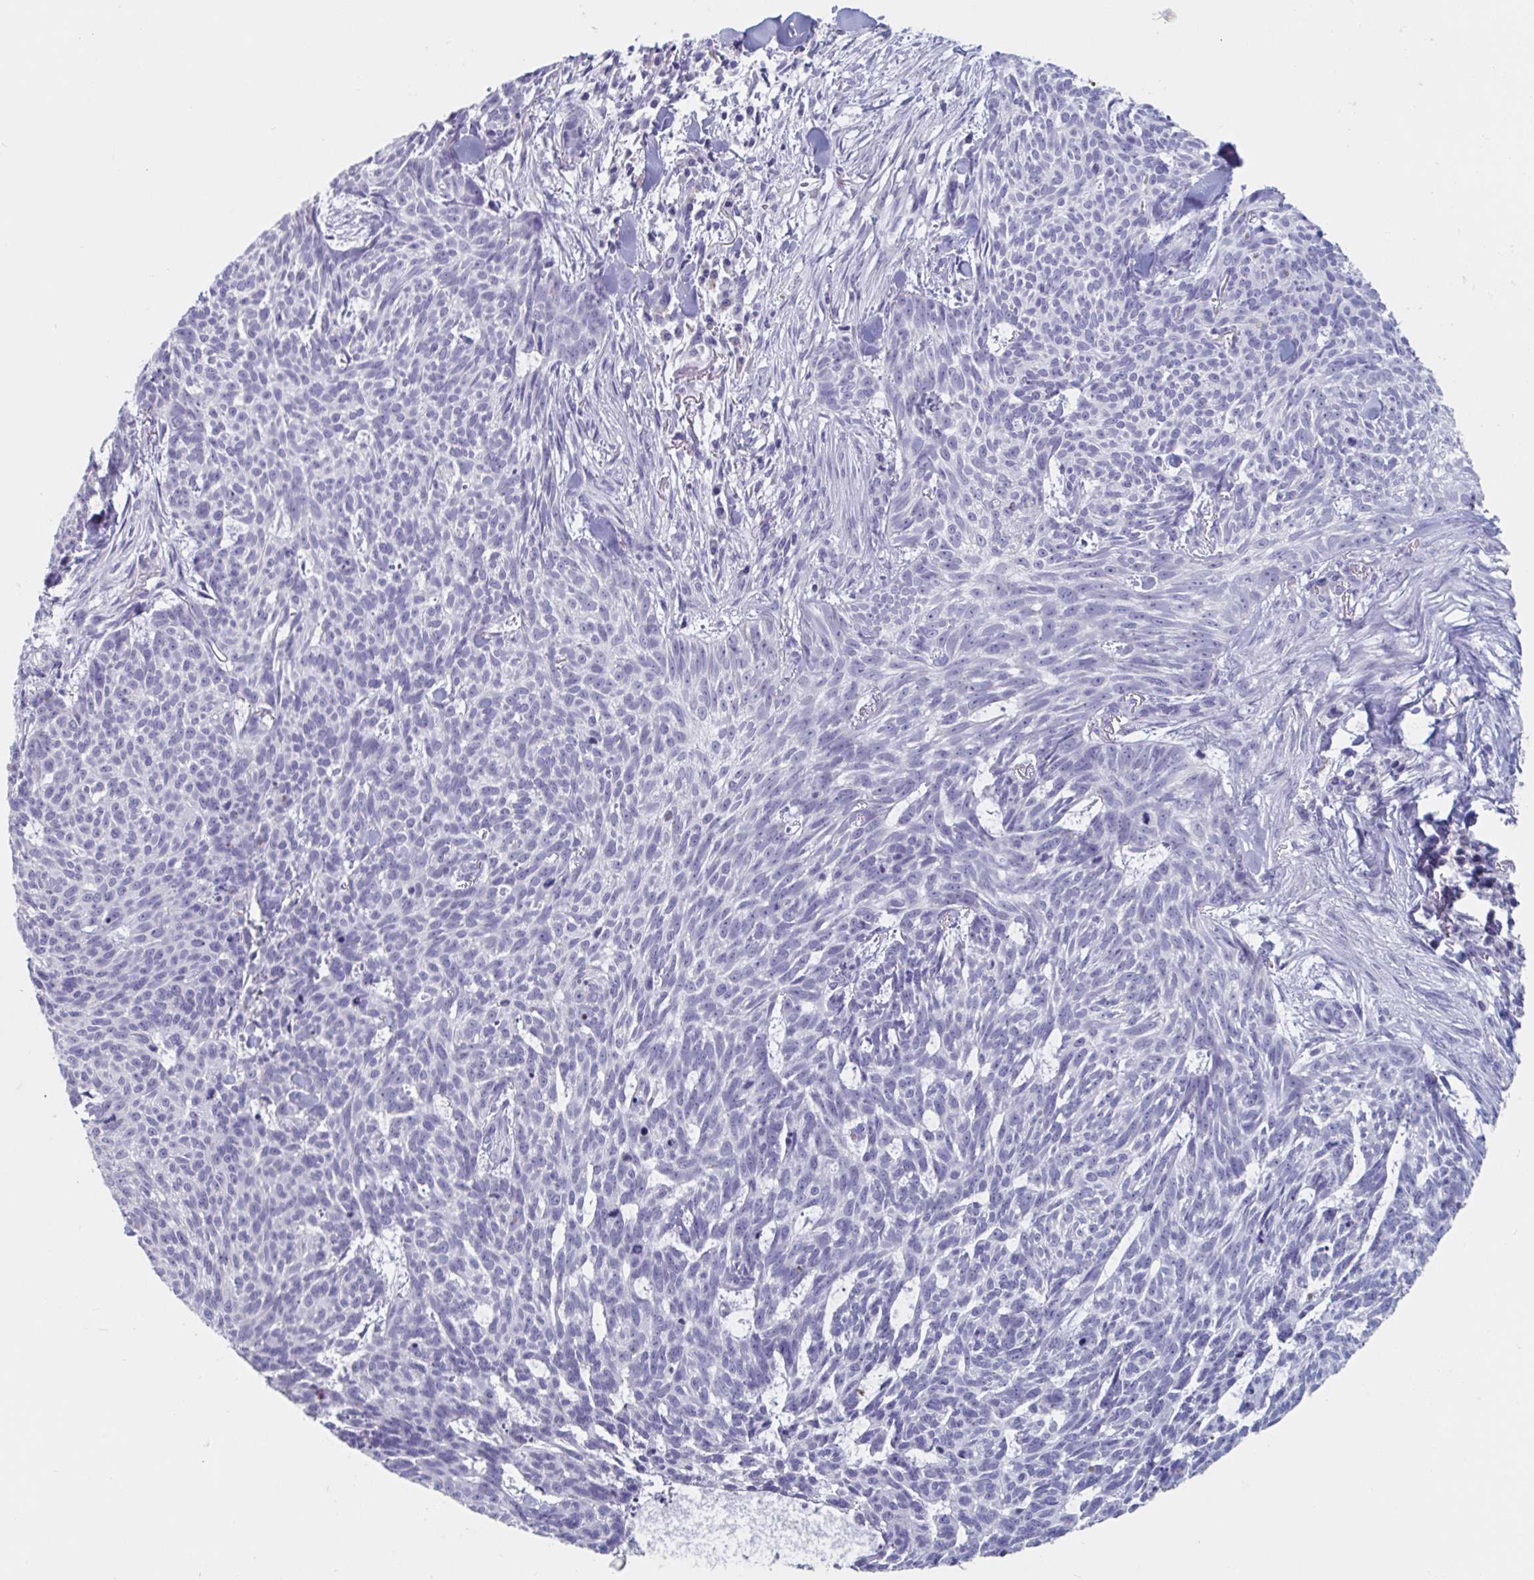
{"staining": {"intensity": "negative", "quantity": "none", "location": "none"}, "tissue": "skin cancer", "cell_type": "Tumor cells", "image_type": "cancer", "snomed": [{"axis": "morphology", "description": "Basal cell carcinoma"}, {"axis": "topography", "description": "Skin"}], "caption": "The histopathology image shows no significant expression in tumor cells of skin cancer (basal cell carcinoma). The staining was performed using DAB to visualize the protein expression in brown, while the nuclei were stained in blue with hematoxylin (Magnification: 20x).", "gene": "NDUFC2", "patient": {"sex": "female", "age": 93}}